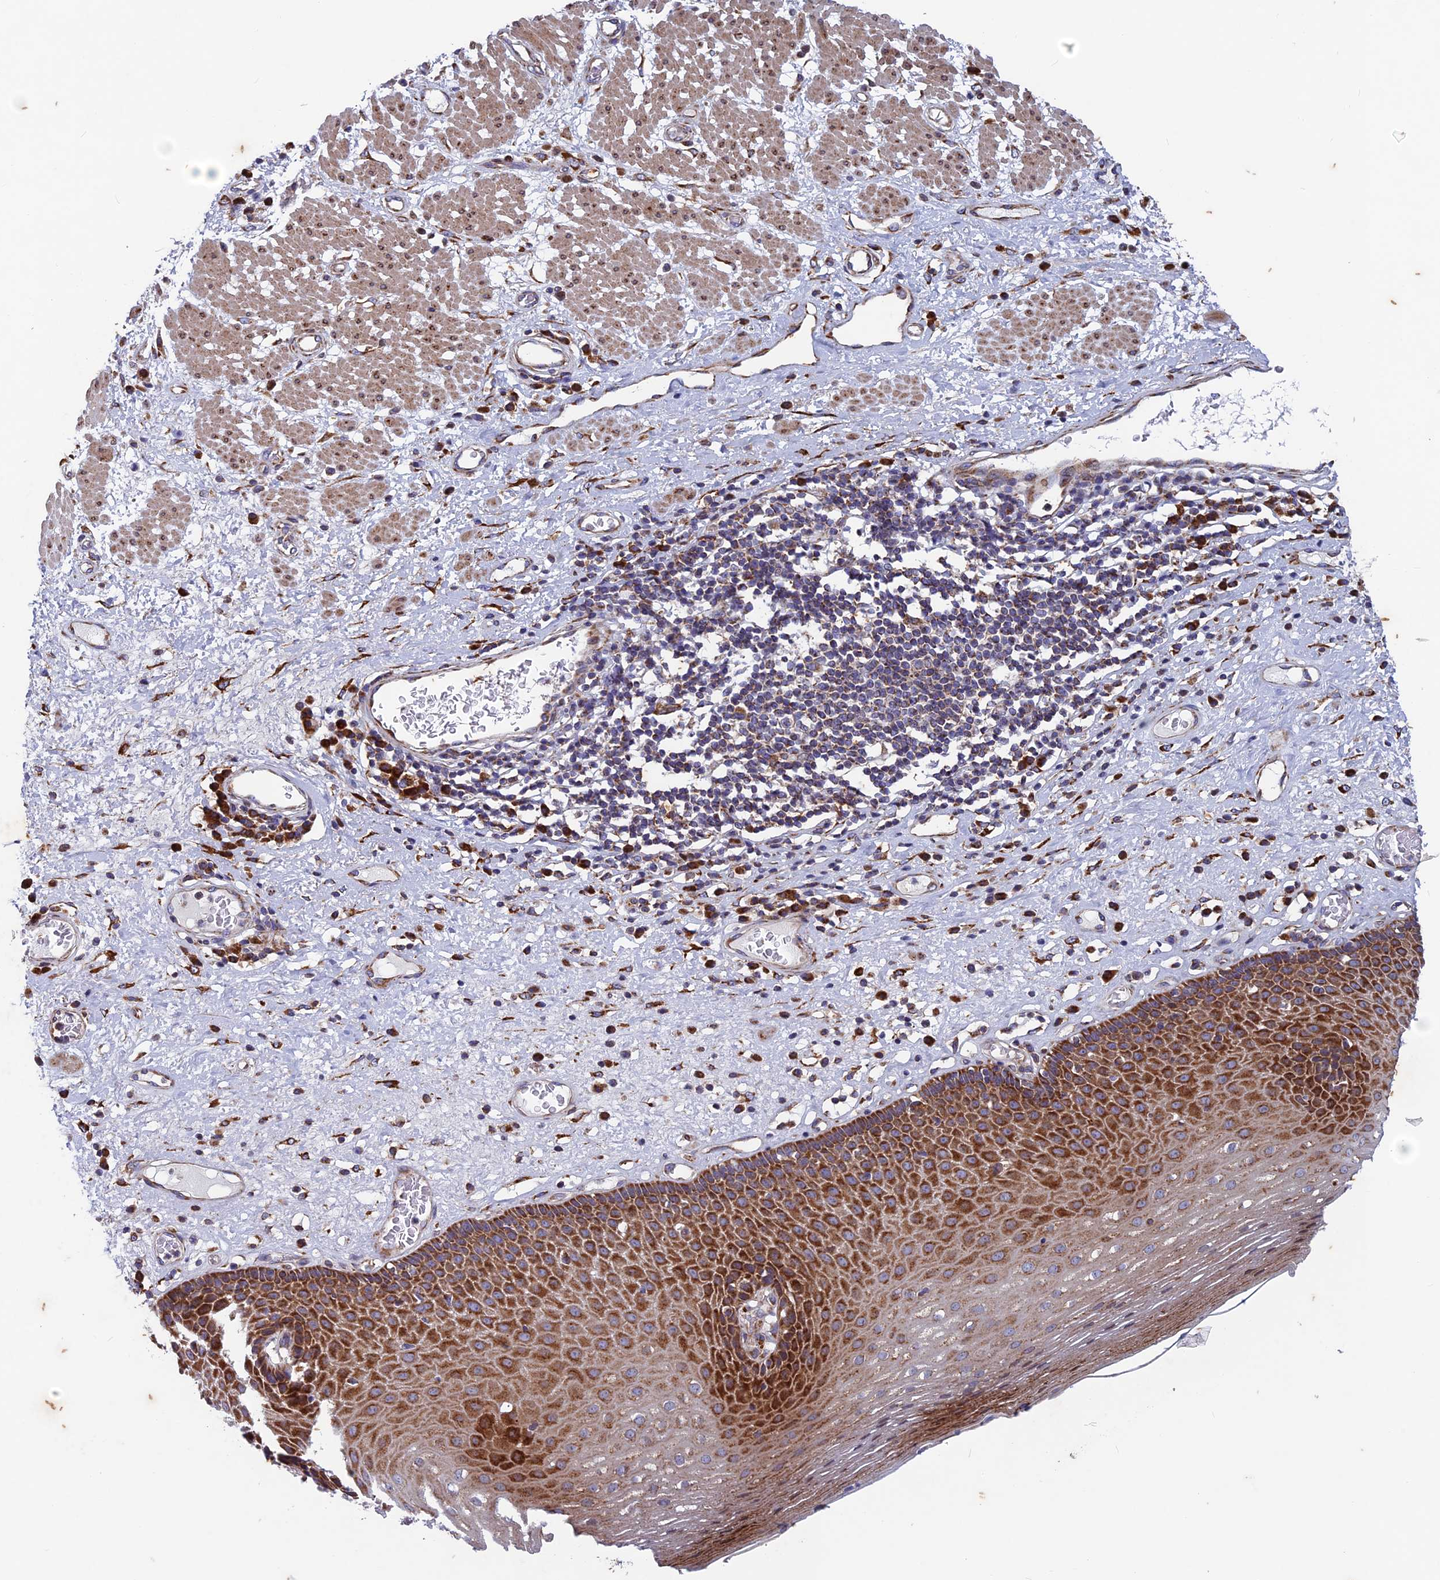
{"staining": {"intensity": "strong", "quantity": ">75%", "location": "cytoplasmic/membranous"}, "tissue": "esophagus", "cell_type": "Squamous epithelial cells", "image_type": "normal", "snomed": [{"axis": "morphology", "description": "Normal tissue, NOS"}, {"axis": "morphology", "description": "Adenocarcinoma, NOS"}, {"axis": "topography", "description": "Esophagus"}], "caption": "Immunohistochemistry (IHC) of benign esophagus reveals high levels of strong cytoplasmic/membranous staining in approximately >75% of squamous epithelial cells.", "gene": "AP4S1", "patient": {"sex": "male", "age": 62}}